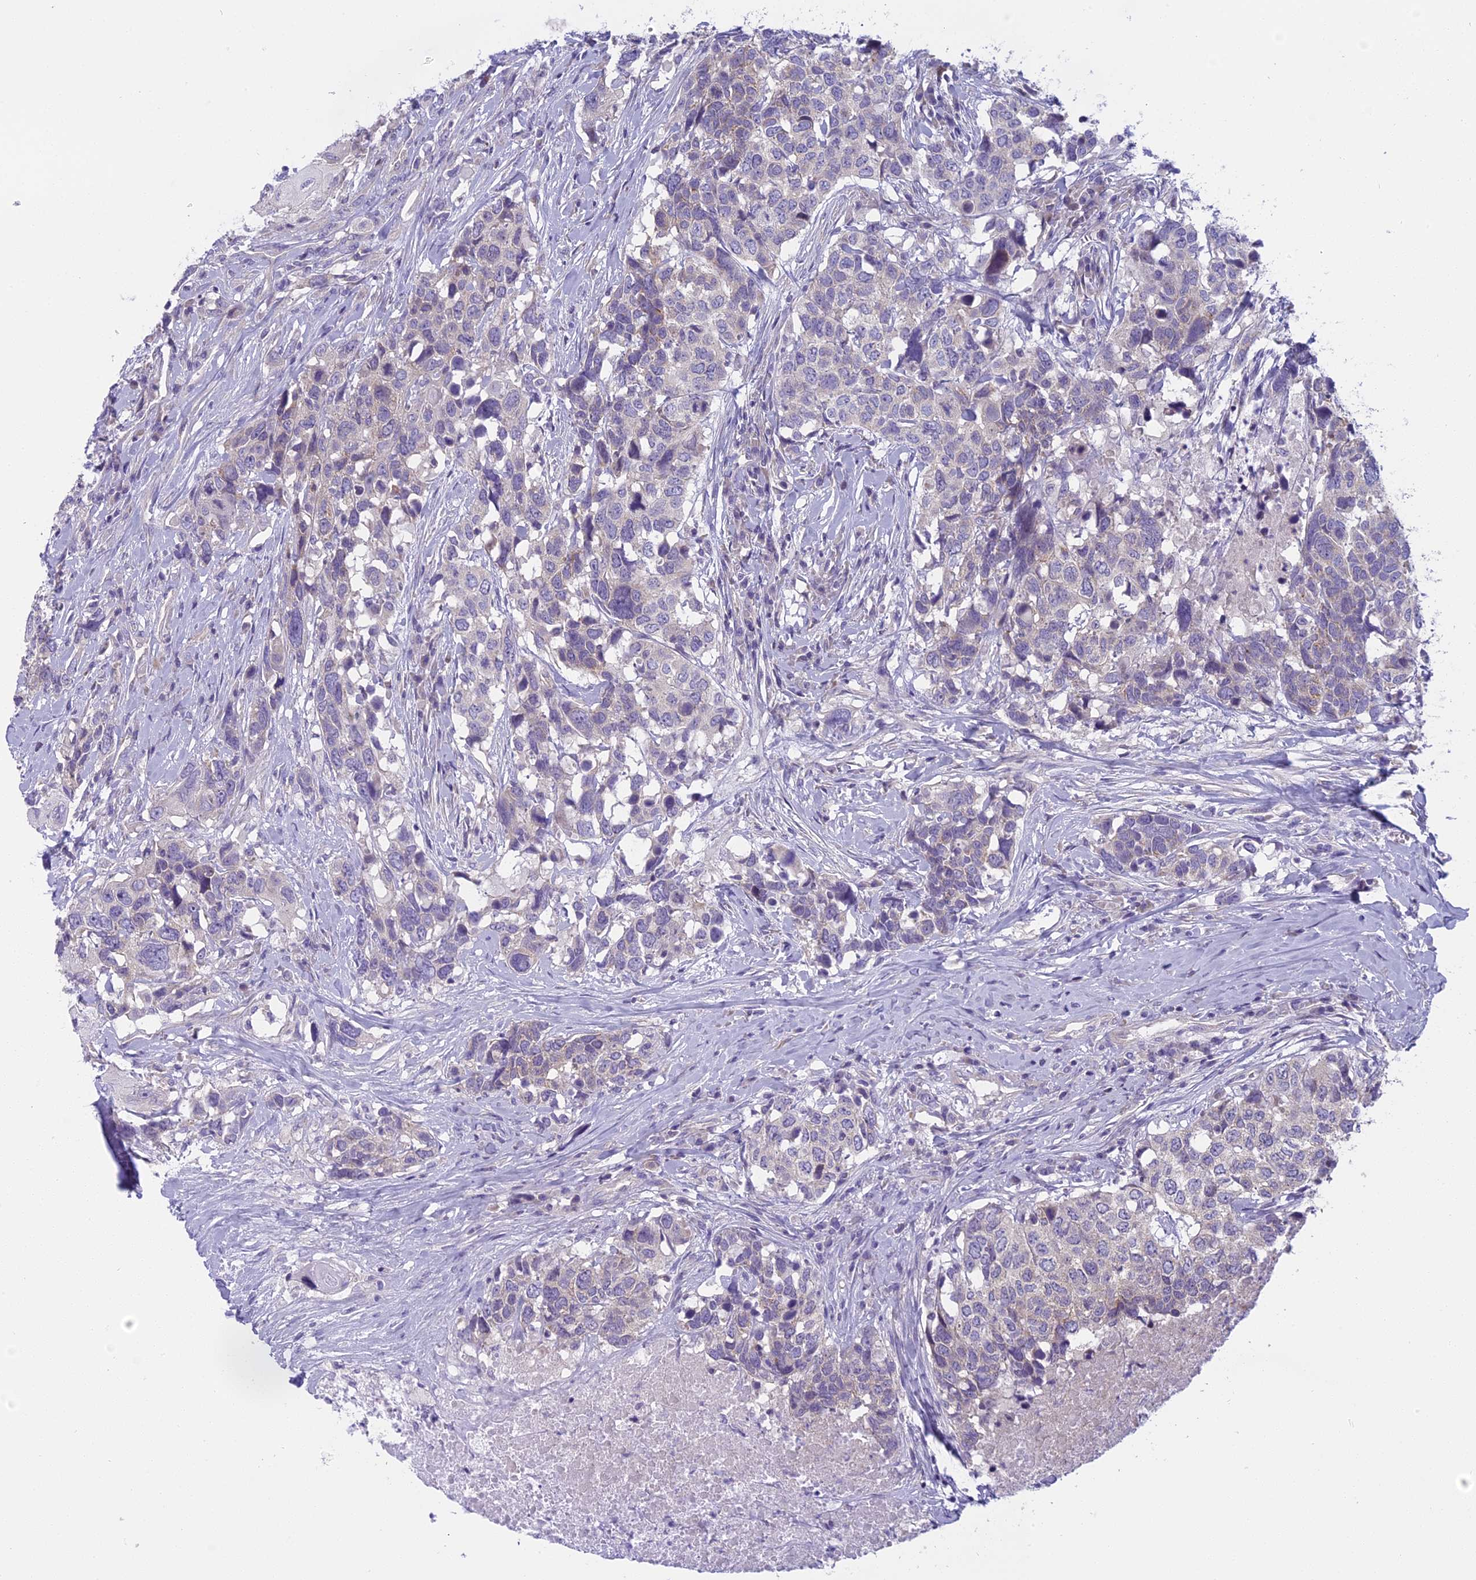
{"staining": {"intensity": "negative", "quantity": "none", "location": "none"}, "tissue": "head and neck cancer", "cell_type": "Tumor cells", "image_type": "cancer", "snomed": [{"axis": "morphology", "description": "Squamous cell carcinoma, NOS"}, {"axis": "topography", "description": "Head-Neck"}], "caption": "This is an immunohistochemistry image of head and neck cancer. There is no positivity in tumor cells.", "gene": "ARHGEF37", "patient": {"sex": "male", "age": 66}}